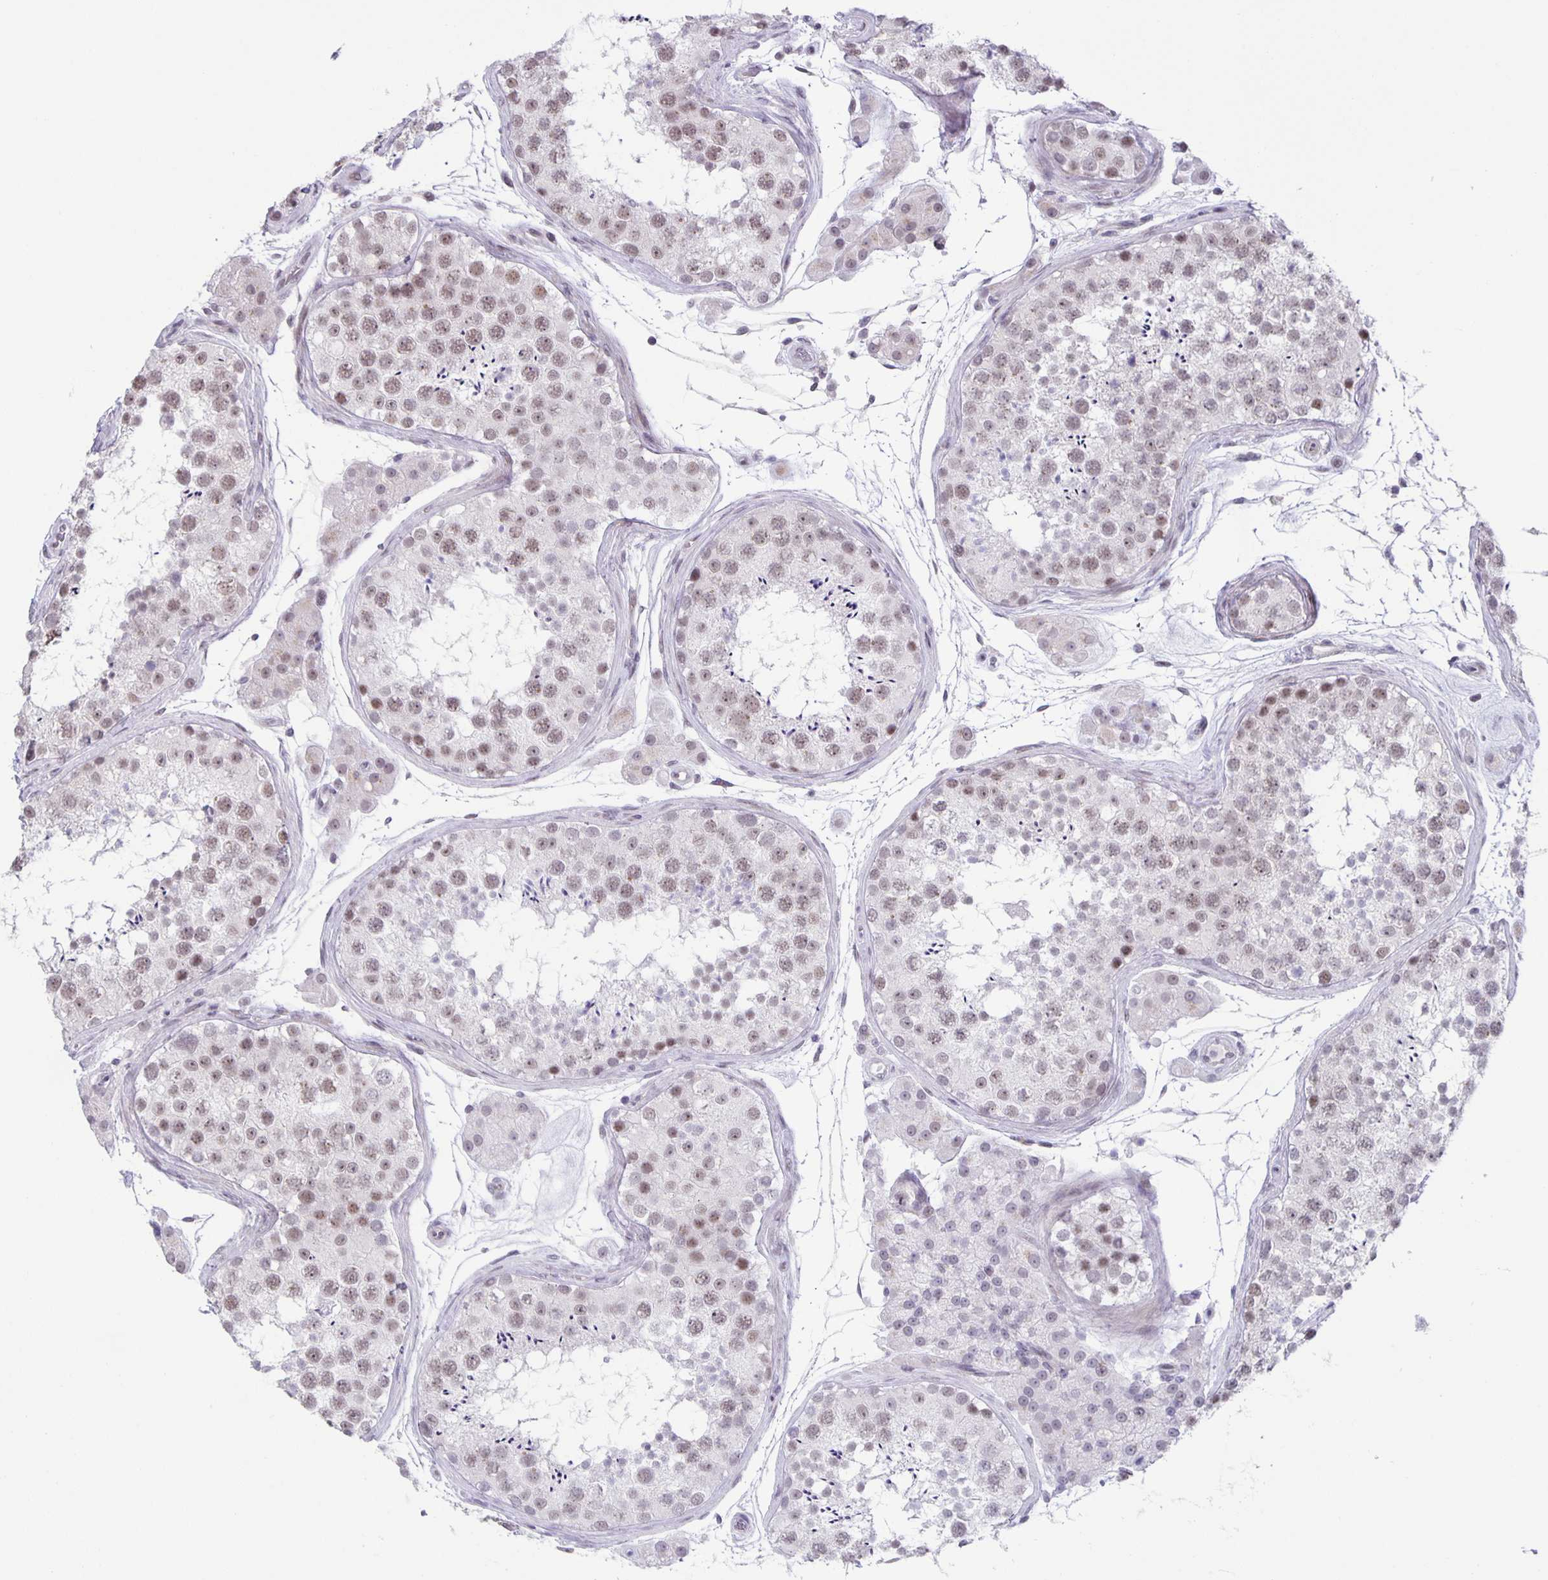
{"staining": {"intensity": "weak", "quantity": "25%-75%", "location": "nuclear"}, "tissue": "testis", "cell_type": "Cells in seminiferous ducts", "image_type": "normal", "snomed": [{"axis": "morphology", "description": "Normal tissue, NOS"}, {"axis": "topography", "description": "Testis"}], "caption": "Human testis stained with a brown dye reveals weak nuclear positive positivity in approximately 25%-75% of cells in seminiferous ducts.", "gene": "PHRF1", "patient": {"sex": "male", "age": 41}}